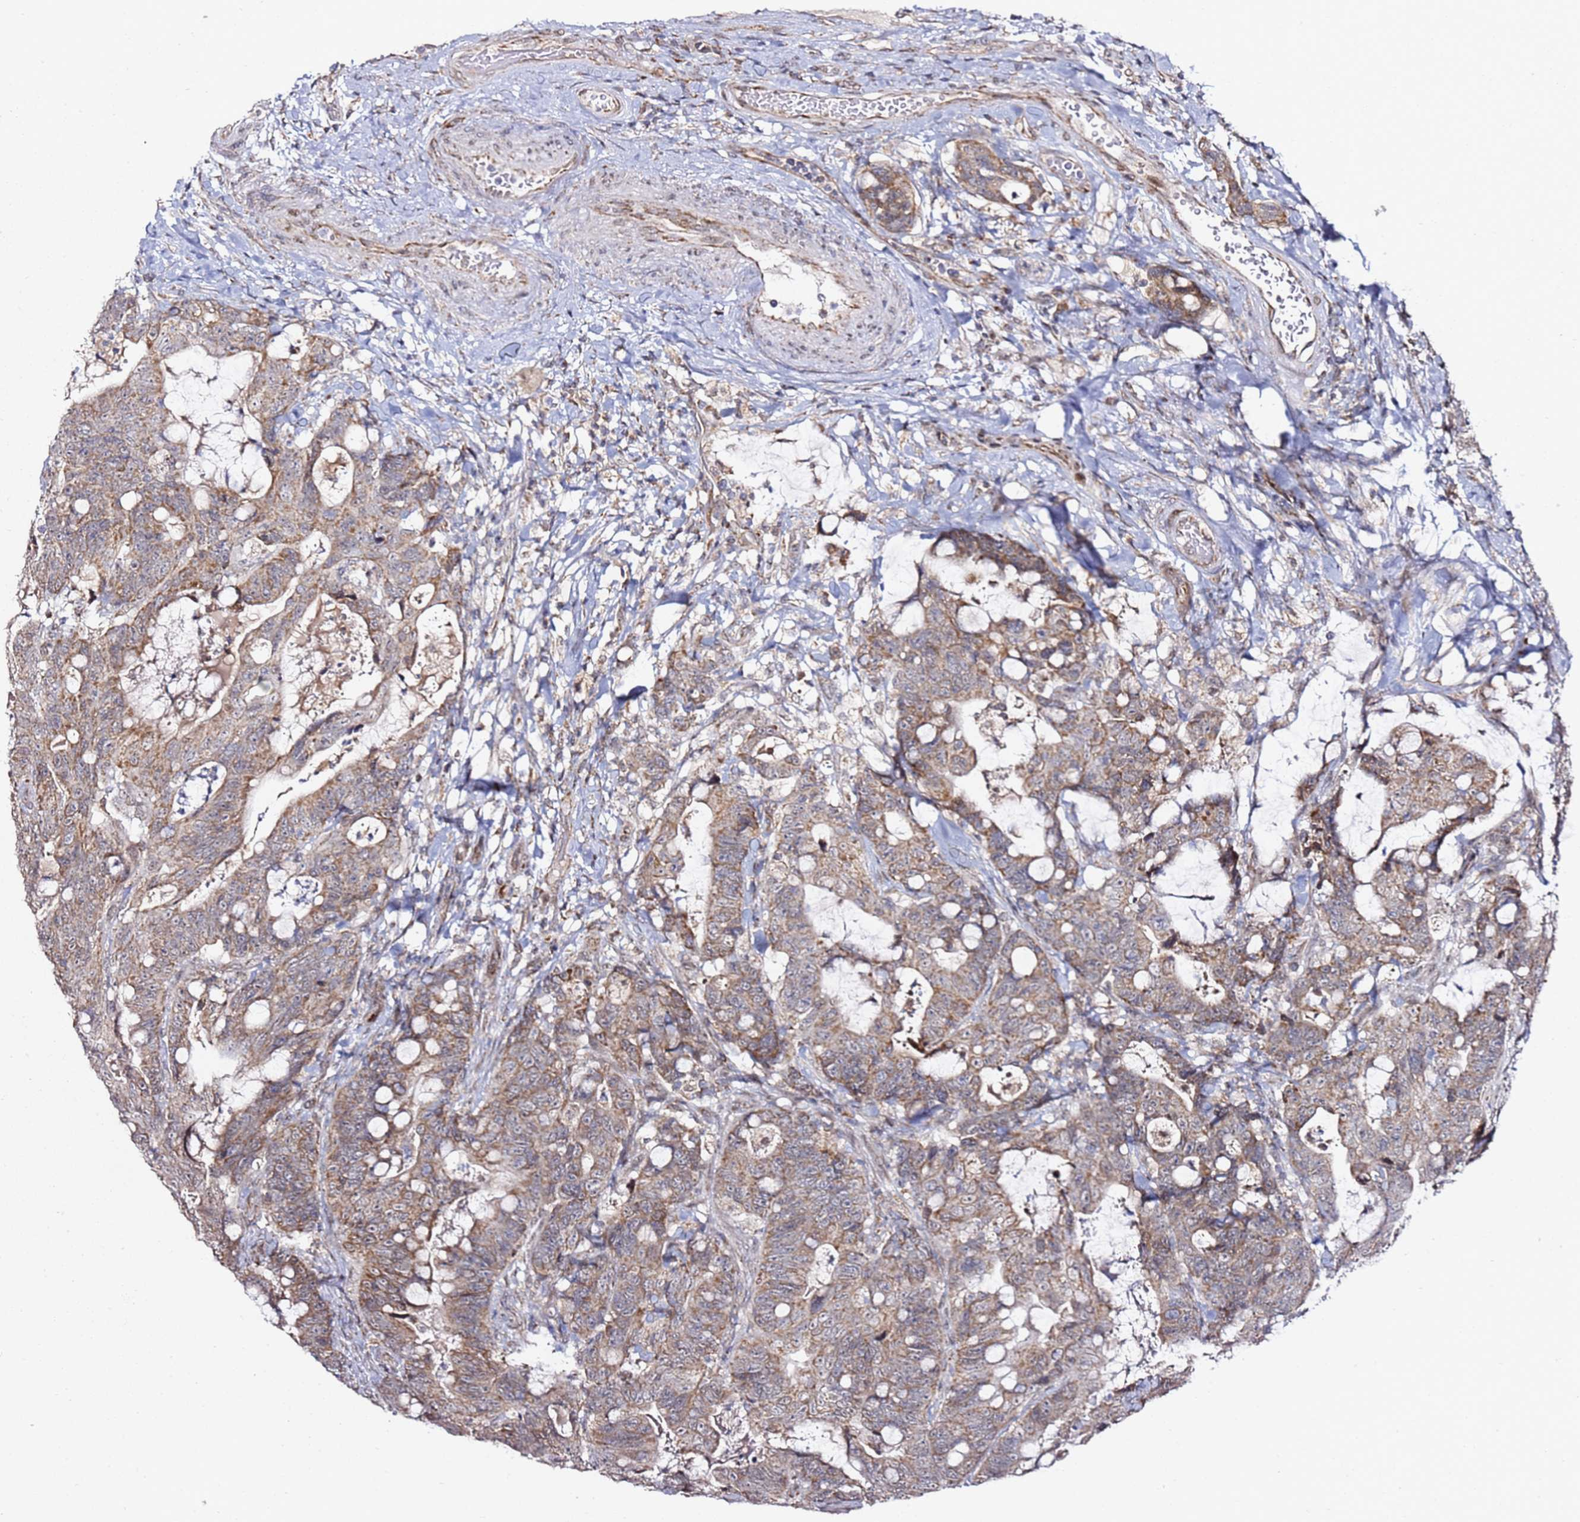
{"staining": {"intensity": "moderate", "quantity": ">75%", "location": "cytoplasmic/membranous"}, "tissue": "colorectal cancer", "cell_type": "Tumor cells", "image_type": "cancer", "snomed": [{"axis": "morphology", "description": "Adenocarcinoma, NOS"}, {"axis": "topography", "description": "Colon"}], "caption": "Immunohistochemical staining of human colorectal adenocarcinoma displays medium levels of moderate cytoplasmic/membranous positivity in about >75% of tumor cells. The staining was performed using DAB (3,3'-diaminobenzidine), with brown indicating positive protein expression. Nuclei are stained blue with hematoxylin.", "gene": "TP53AIP1", "patient": {"sex": "female", "age": 82}}